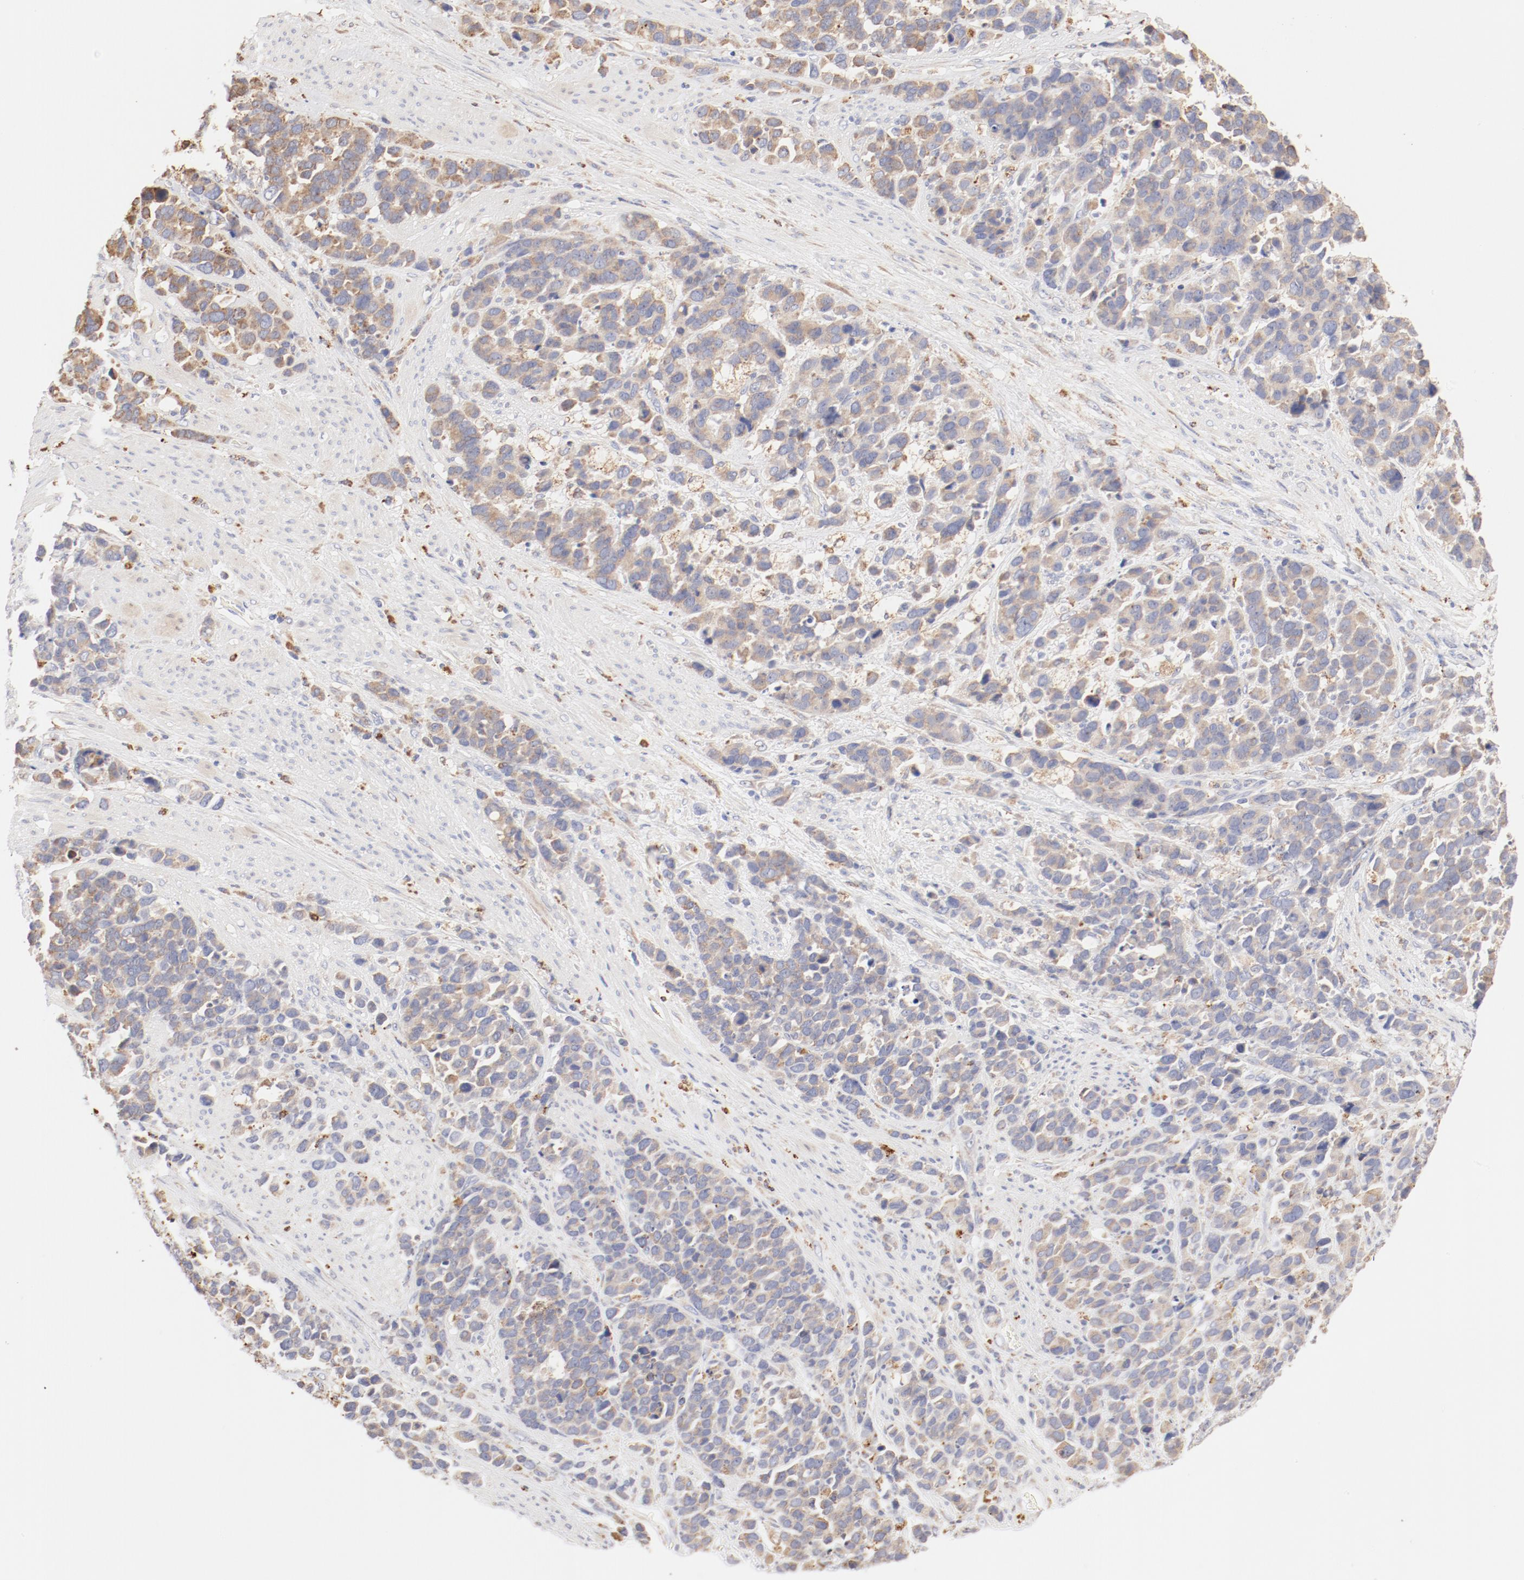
{"staining": {"intensity": "weak", "quantity": ">75%", "location": "cytoplasmic/membranous"}, "tissue": "stomach cancer", "cell_type": "Tumor cells", "image_type": "cancer", "snomed": [{"axis": "morphology", "description": "Adenocarcinoma, NOS"}, {"axis": "topography", "description": "Stomach, upper"}], "caption": "Stomach adenocarcinoma stained with DAB immunohistochemistry (IHC) reveals low levels of weak cytoplasmic/membranous positivity in approximately >75% of tumor cells.", "gene": "CTSH", "patient": {"sex": "male", "age": 71}}